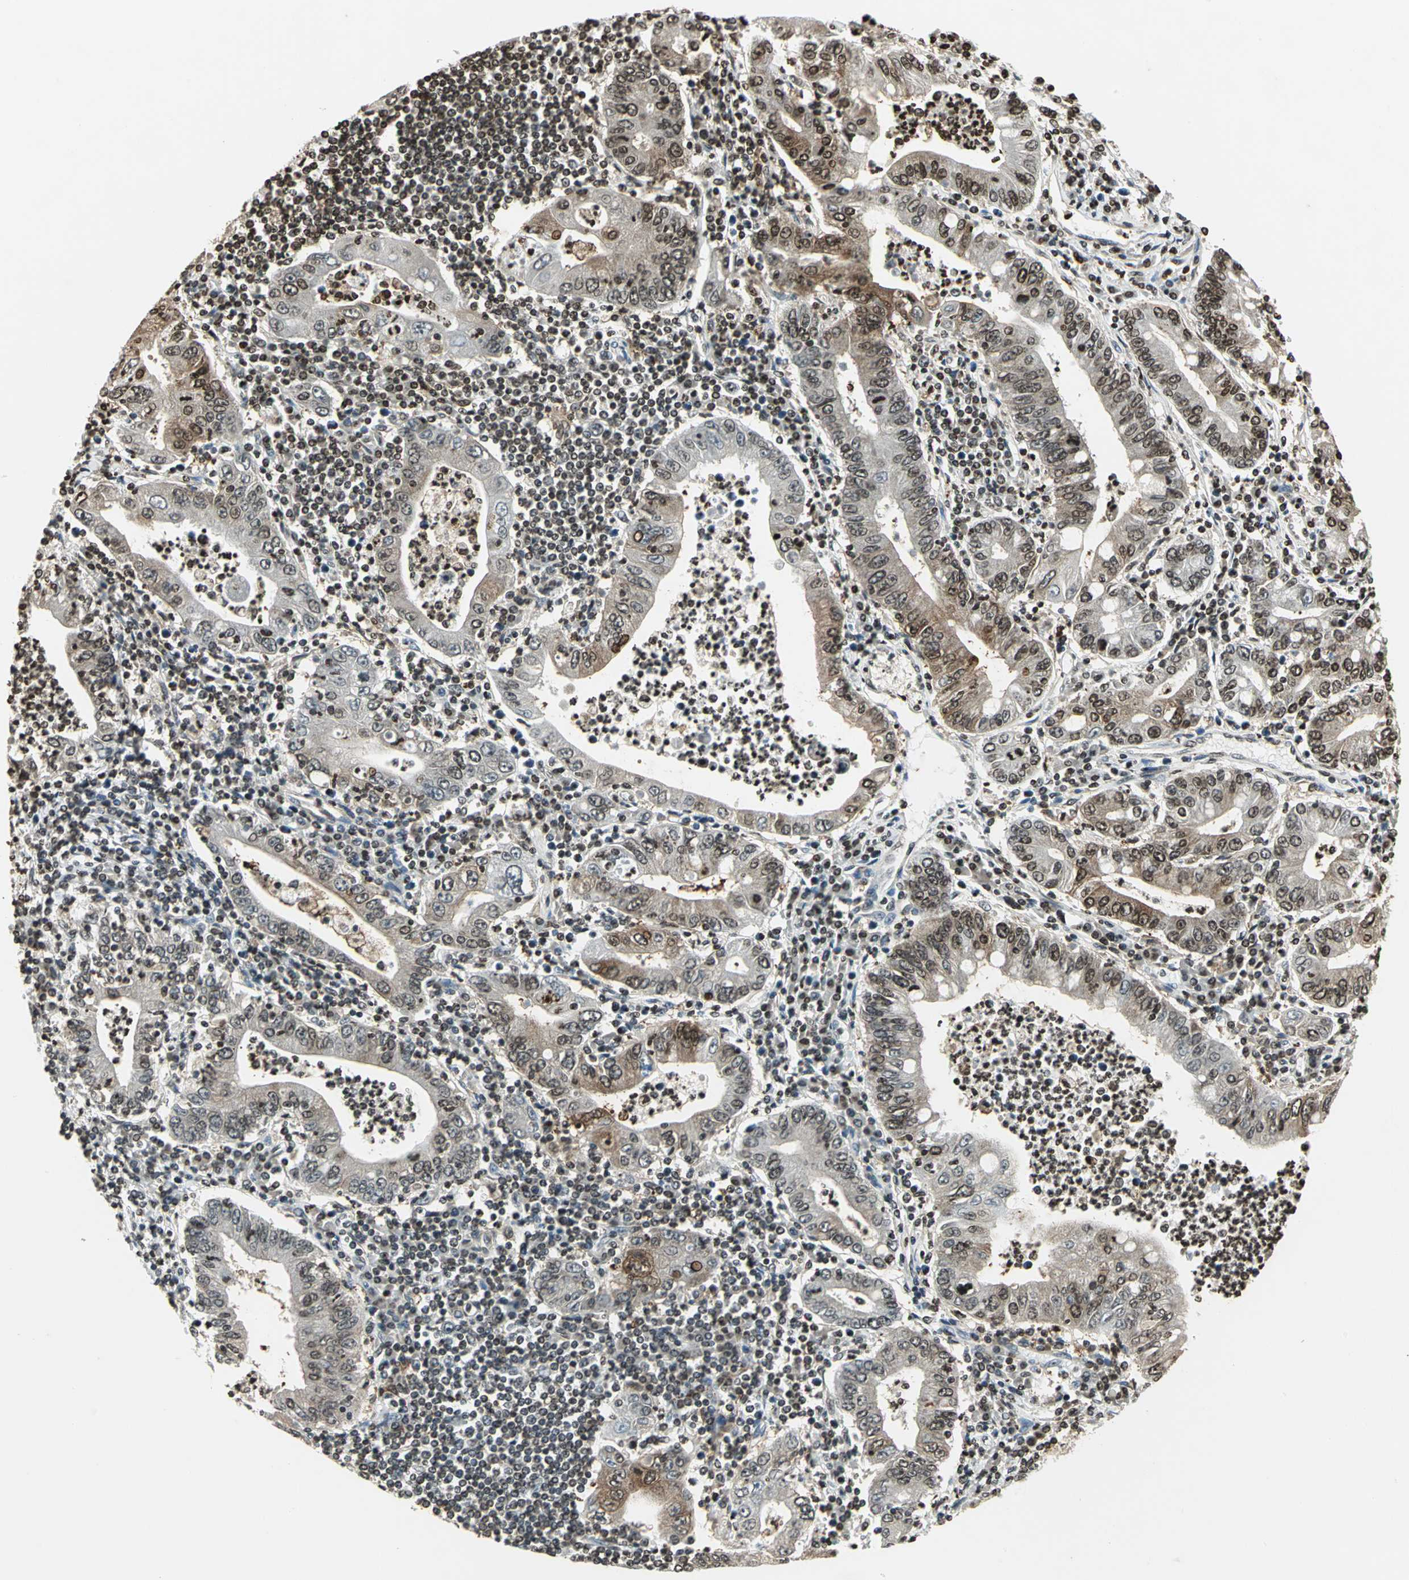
{"staining": {"intensity": "moderate", "quantity": ">75%", "location": "cytoplasmic/membranous,nuclear"}, "tissue": "stomach cancer", "cell_type": "Tumor cells", "image_type": "cancer", "snomed": [{"axis": "morphology", "description": "Normal tissue, NOS"}, {"axis": "morphology", "description": "Adenocarcinoma, NOS"}, {"axis": "topography", "description": "Esophagus"}, {"axis": "topography", "description": "Stomach, upper"}, {"axis": "topography", "description": "Peripheral nerve tissue"}], "caption": "Immunohistochemical staining of stomach adenocarcinoma shows medium levels of moderate cytoplasmic/membranous and nuclear protein staining in about >75% of tumor cells. Using DAB (3,3'-diaminobenzidine) (brown) and hematoxylin (blue) stains, captured at high magnification using brightfield microscopy.", "gene": "LGALS3", "patient": {"sex": "male", "age": 62}}